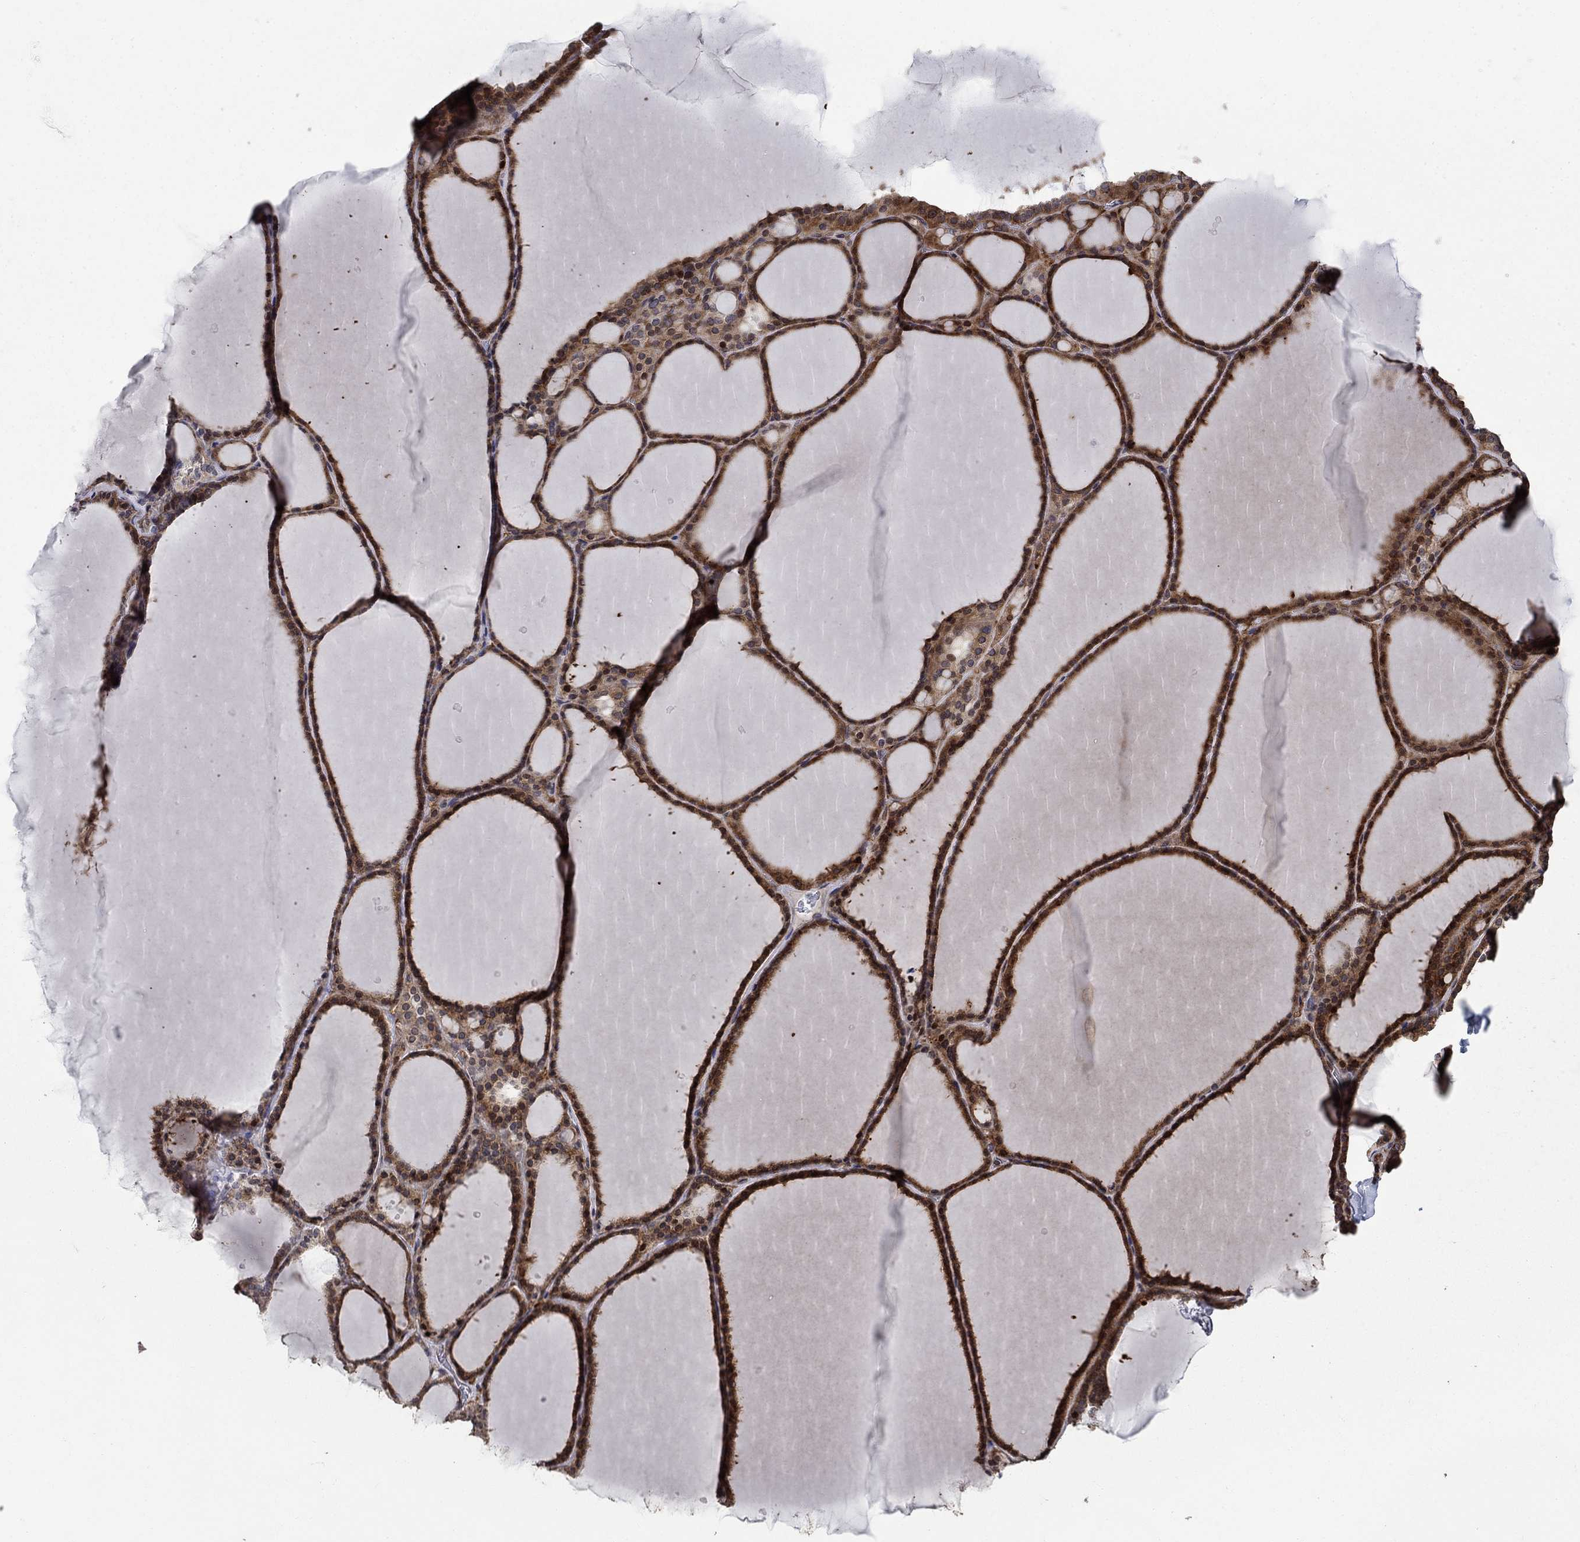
{"staining": {"intensity": "strong", "quantity": ">75%", "location": "cytoplasmic/membranous"}, "tissue": "thyroid gland", "cell_type": "Glandular cells", "image_type": "normal", "snomed": [{"axis": "morphology", "description": "Normal tissue, NOS"}, {"axis": "topography", "description": "Thyroid gland"}], "caption": "Immunohistochemical staining of unremarkable thyroid gland exhibits high levels of strong cytoplasmic/membranous positivity in approximately >75% of glandular cells.", "gene": "DVL1", "patient": {"sex": "male", "age": 63}}